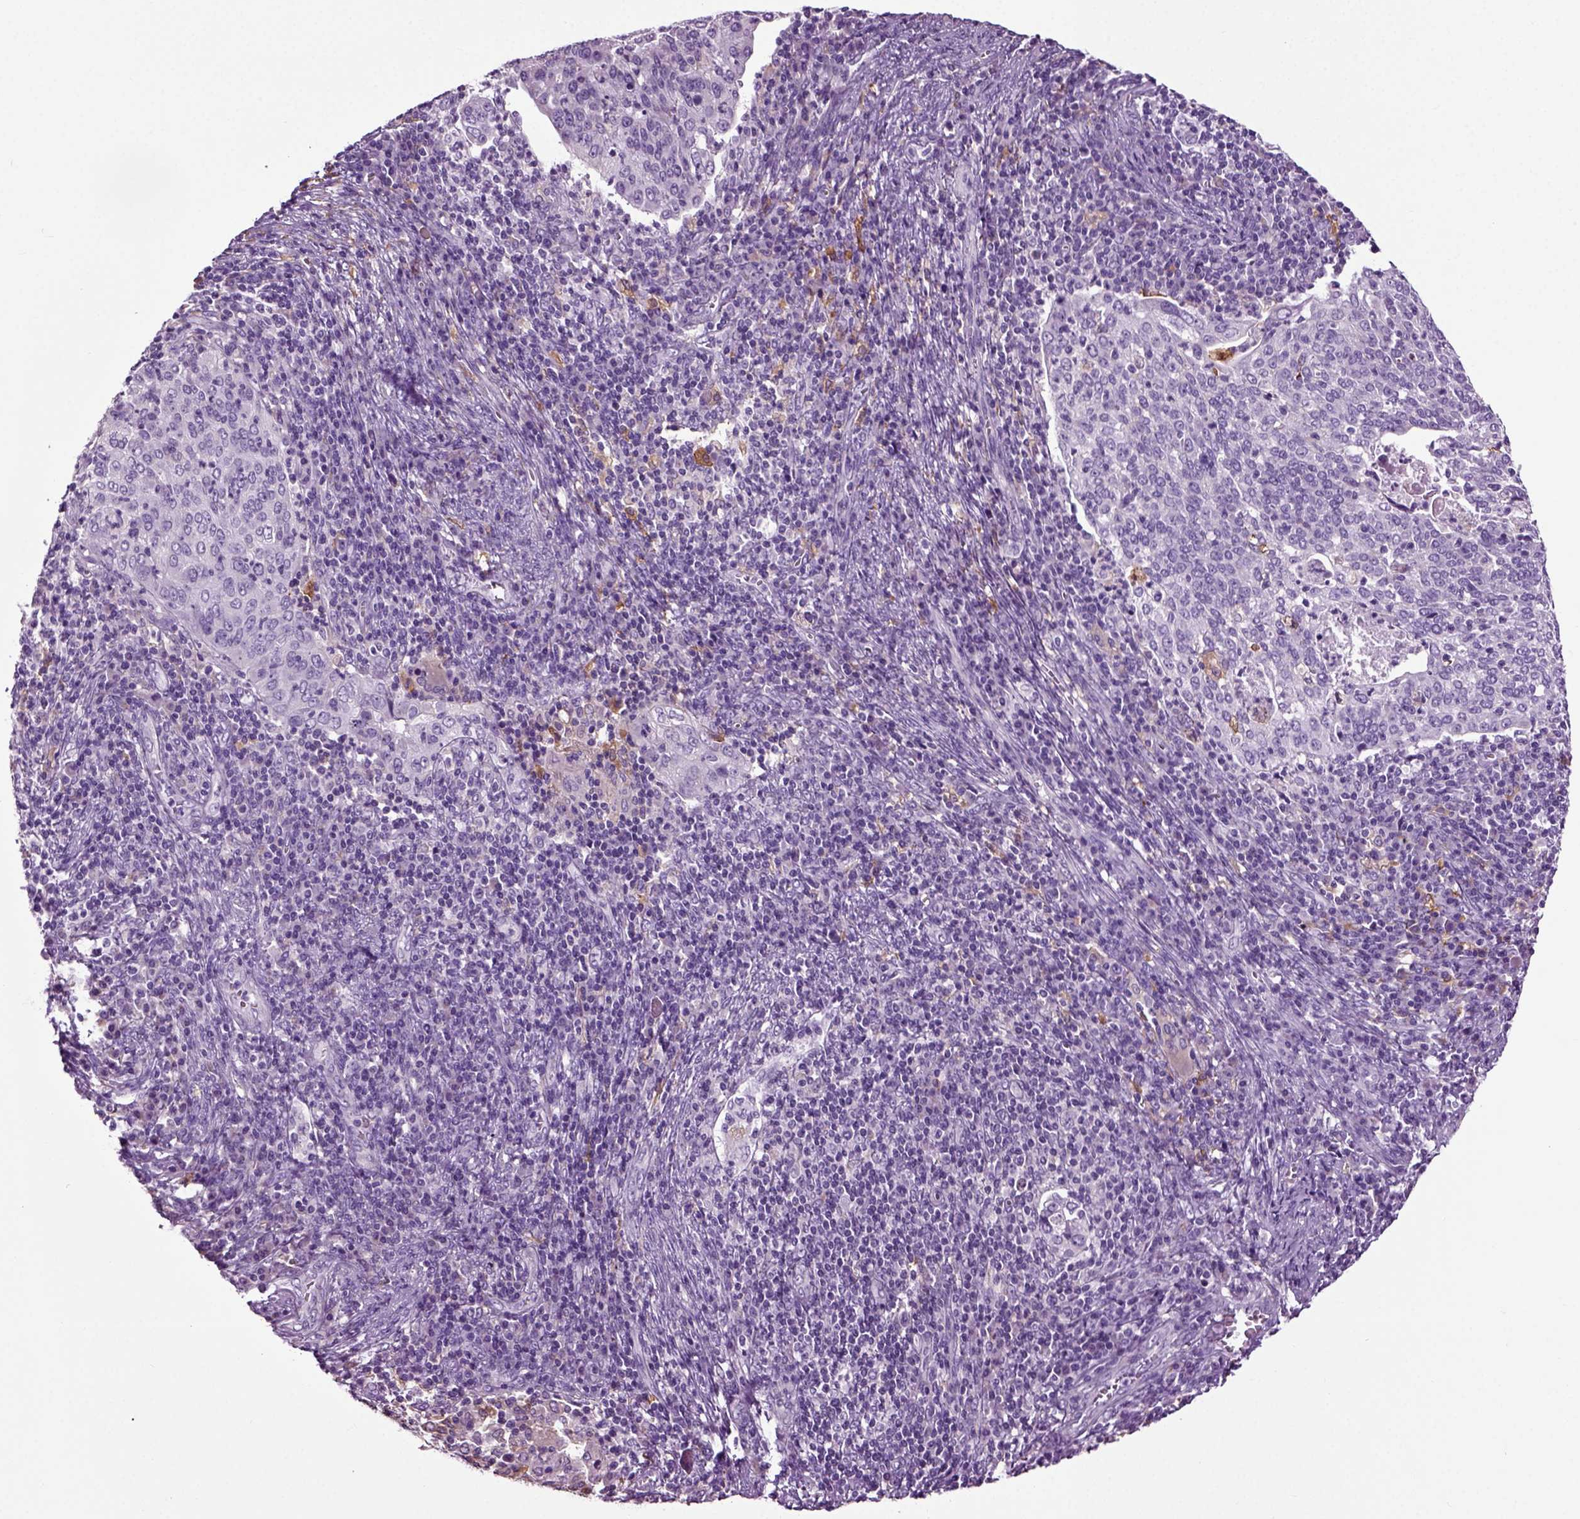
{"staining": {"intensity": "negative", "quantity": "none", "location": "none"}, "tissue": "cervical cancer", "cell_type": "Tumor cells", "image_type": "cancer", "snomed": [{"axis": "morphology", "description": "Squamous cell carcinoma, NOS"}, {"axis": "topography", "description": "Cervix"}], "caption": "High power microscopy histopathology image of an immunohistochemistry histopathology image of cervical cancer, revealing no significant positivity in tumor cells.", "gene": "DNAH10", "patient": {"sex": "female", "age": 39}}